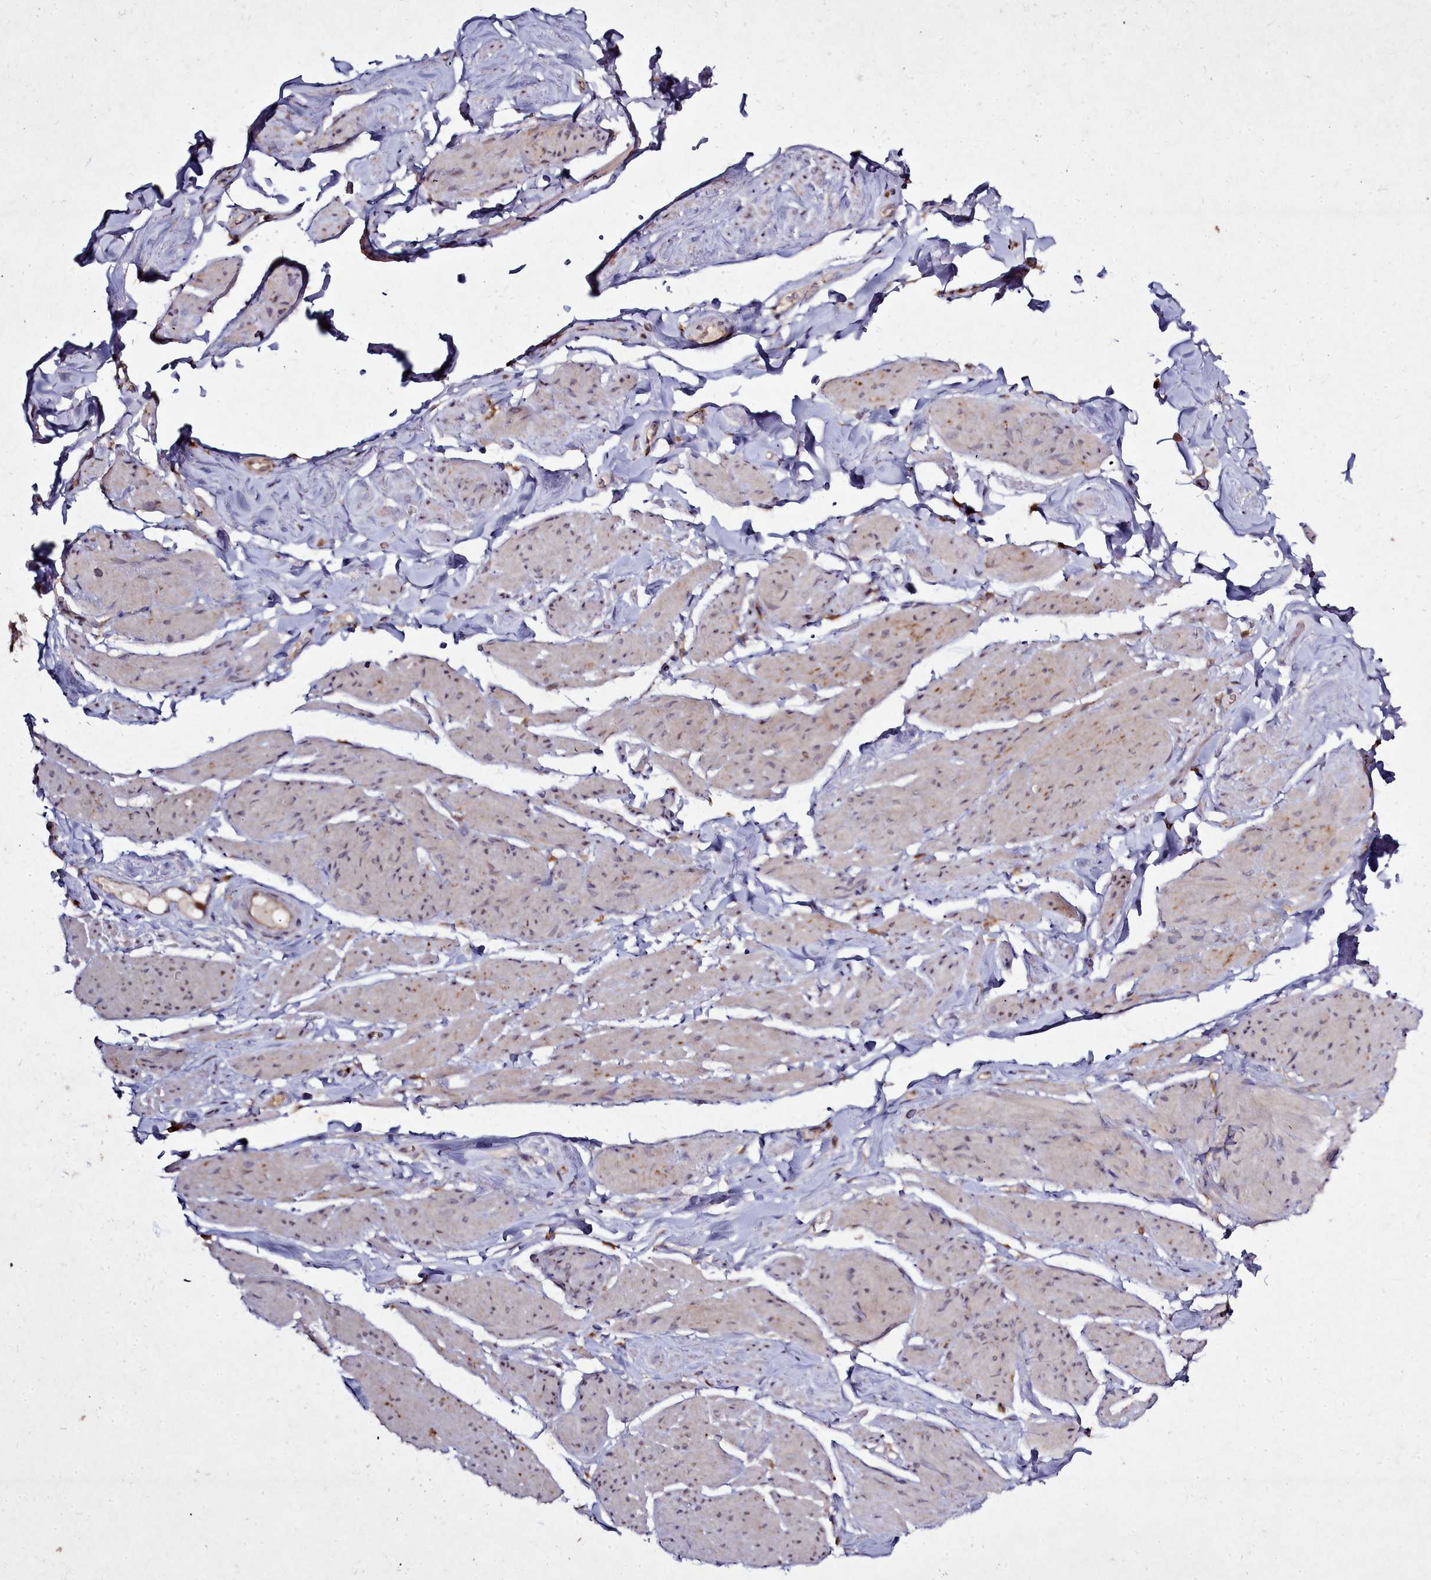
{"staining": {"intensity": "weak", "quantity": "<25%", "location": "cytoplasmic/membranous"}, "tissue": "smooth muscle", "cell_type": "Smooth muscle cells", "image_type": "normal", "snomed": [{"axis": "morphology", "description": "Normal tissue, NOS"}, {"axis": "topography", "description": "Smooth muscle"}, {"axis": "topography", "description": "Peripheral nerve tissue"}], "caption": "Photomicrograph shows no significant protein expression in smooth muscle cells of normal smooth muscle.", "gene": "NCKAP1L", "patient": {"sex": "male", "age": 69}}